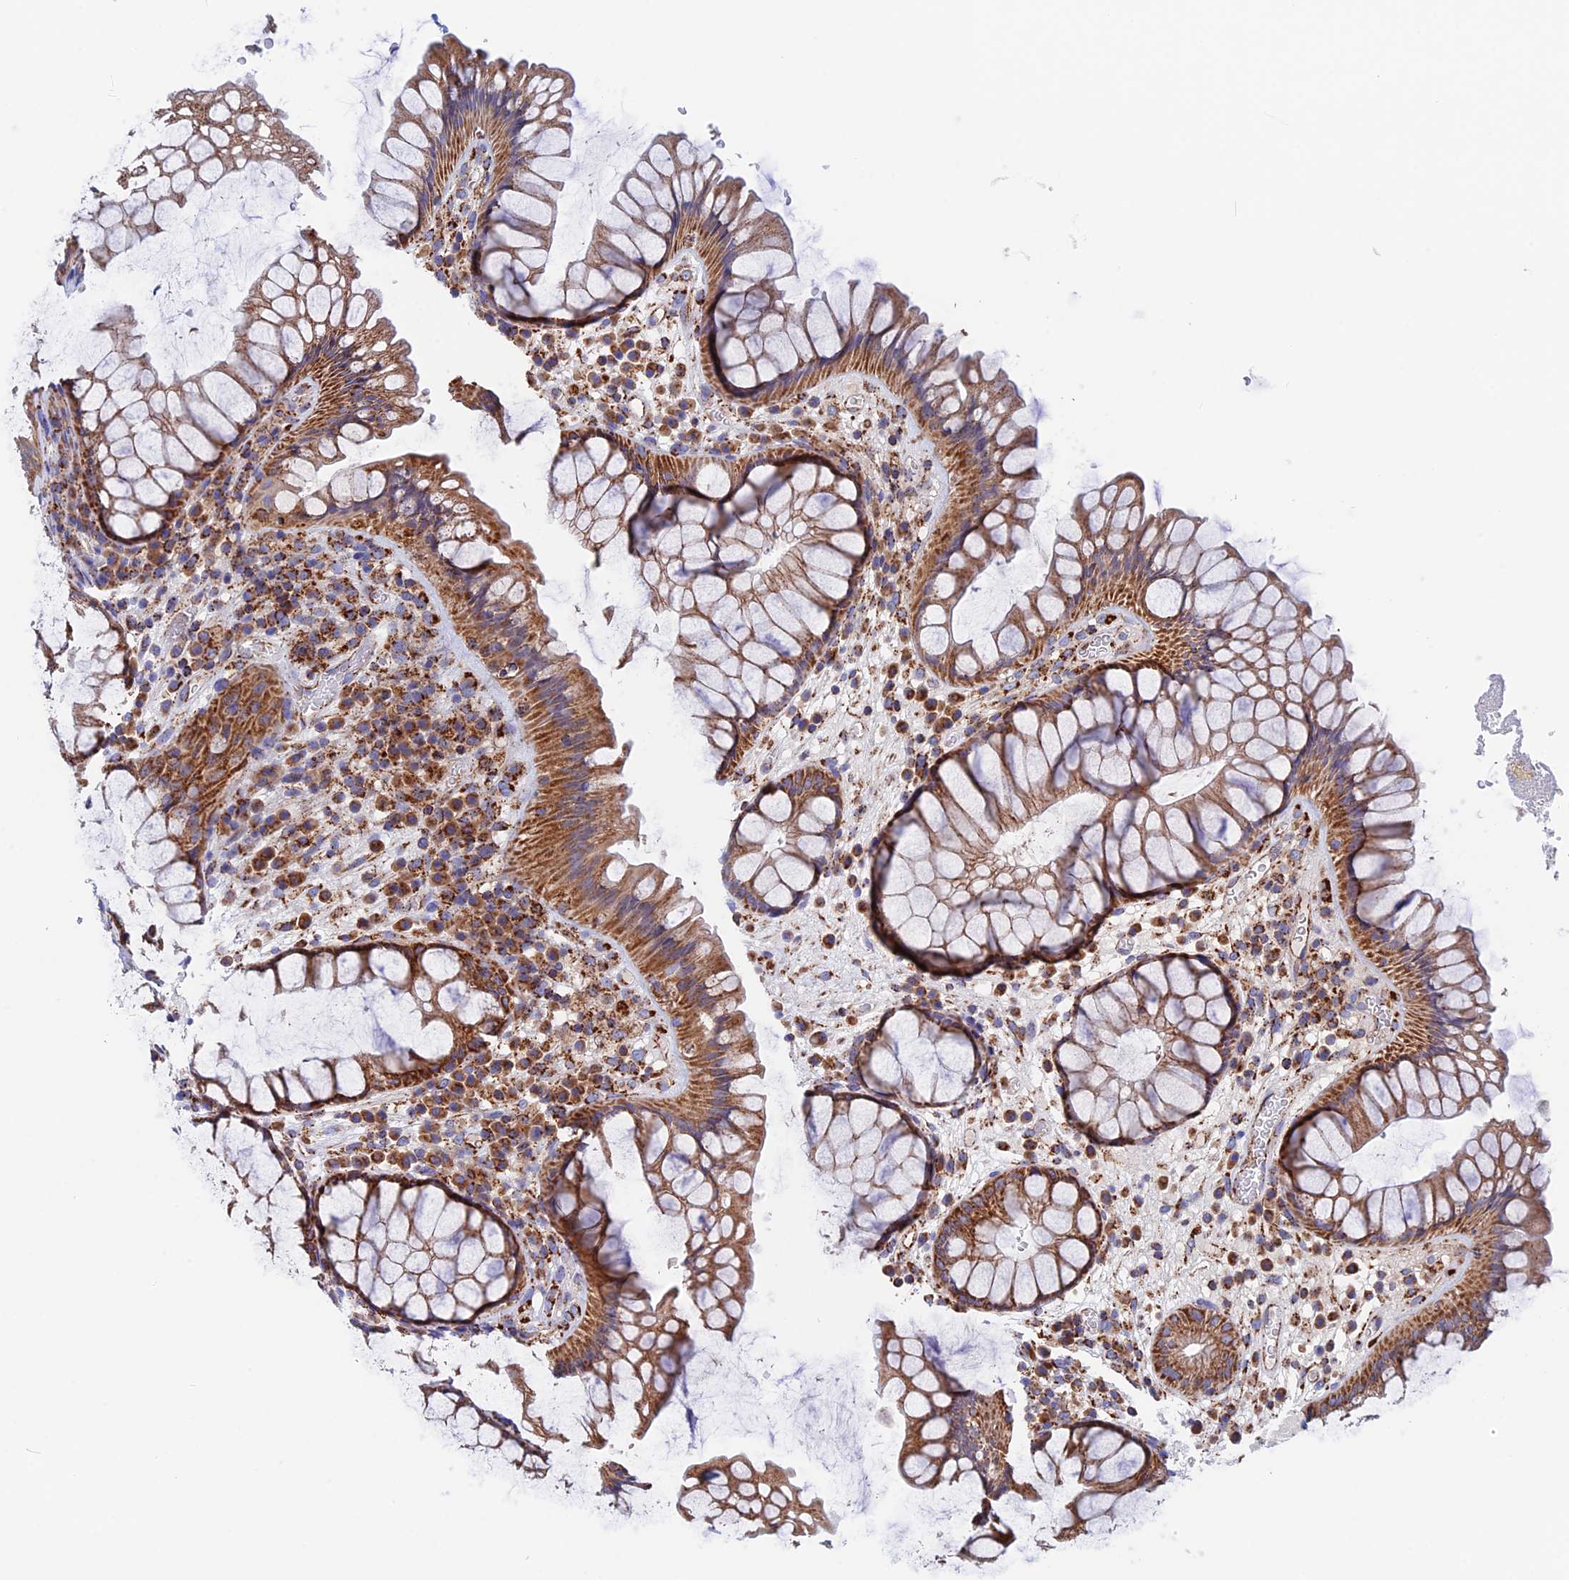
{"staining": {"intensity": "moderate", "quantity": ">75%", "location": "cytoplasmic/membranous"}, "tissue": "rectum", "cell_type": "Glandular cells", "image_type": "normal", "snomed": [{"axis": "morphology", "description": "Normal tissue, NOS"}, {"axis": "topography", "description": "Rectum"}], "caption": "Rectum stained with immunohistochemistry displays moderate cytoplasmic/membranous positivity in about >75% of glandular cells.", "gene": "WDR83", "patient": {"sex": "male", "age": 51}}